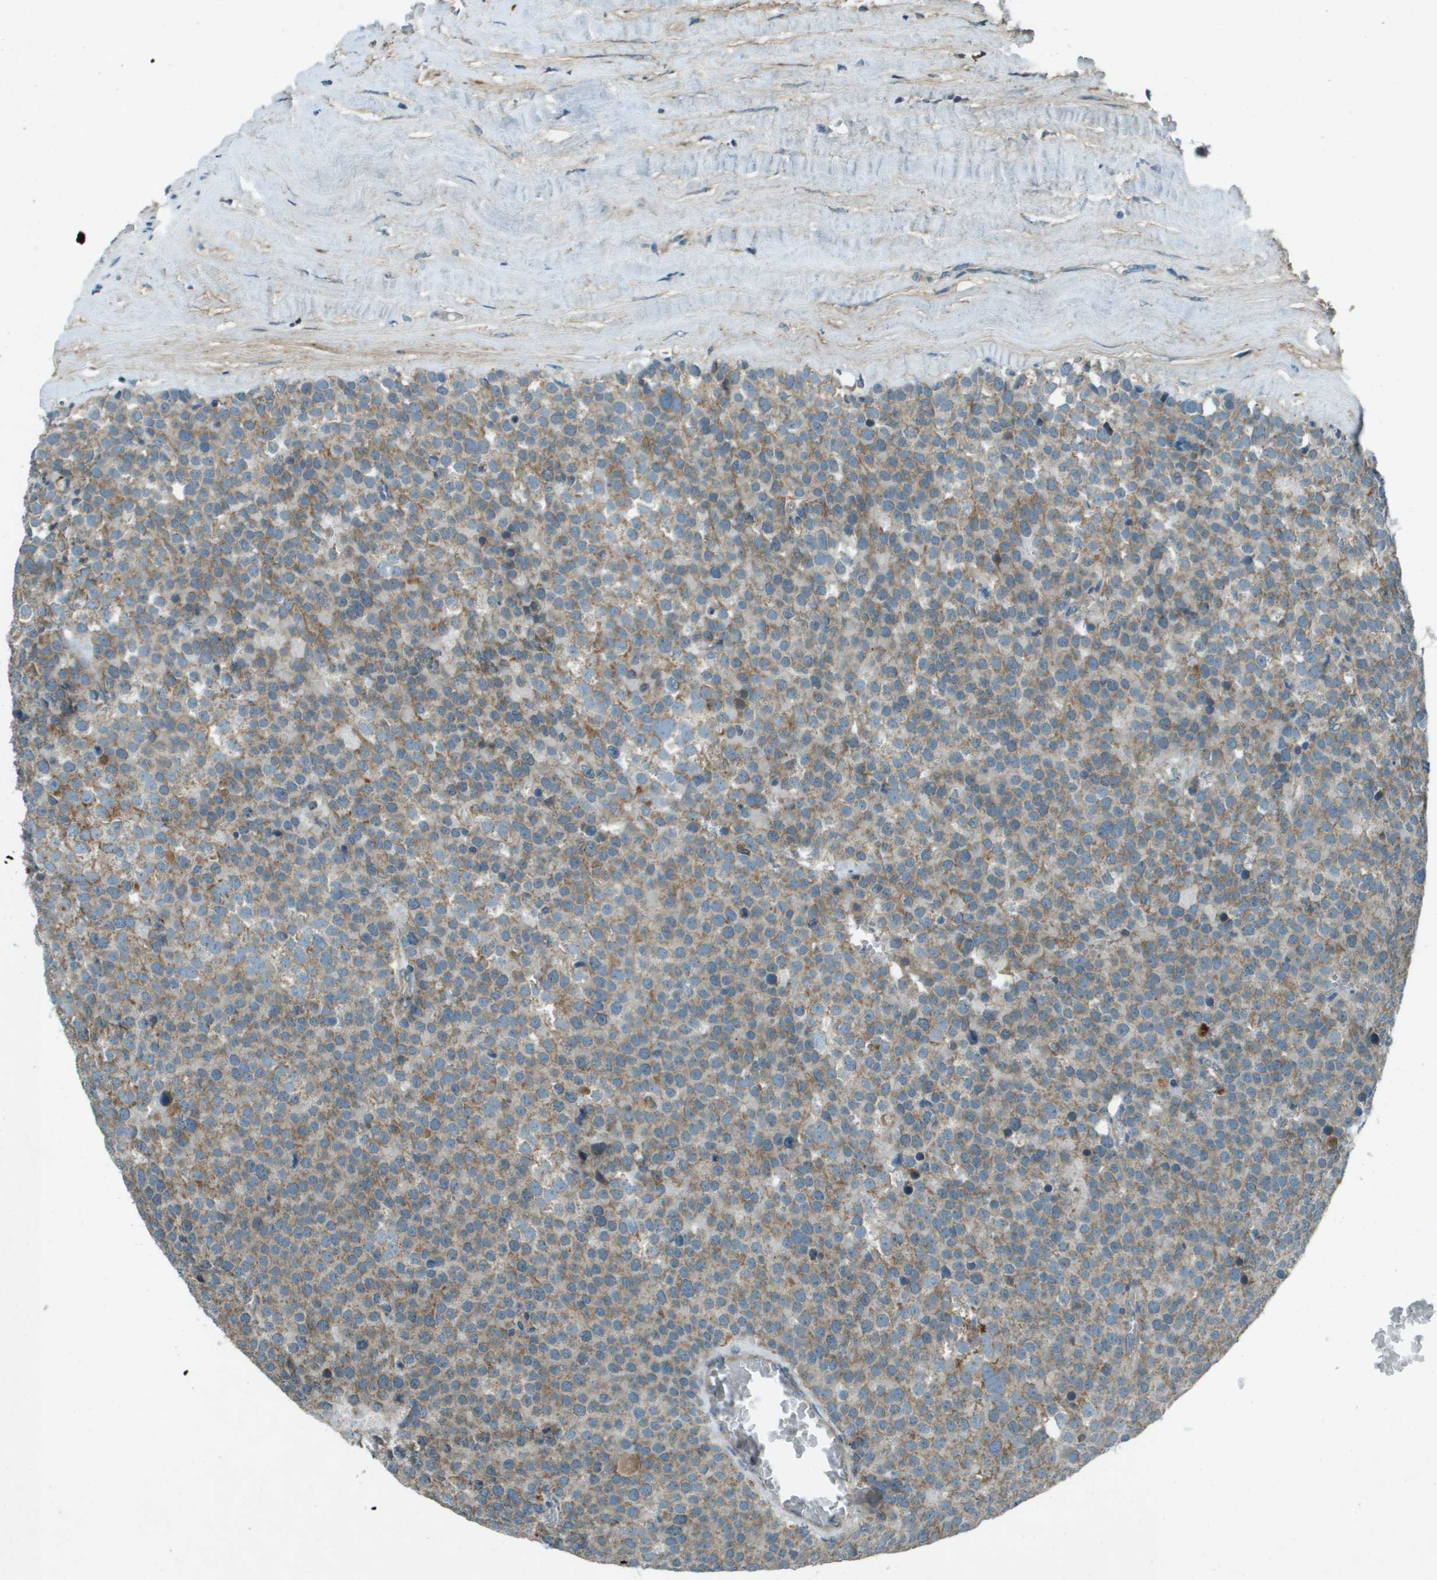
{"staining": {"intensity": "weak", "quantity": ">75%", "location": "cytoplasmic/membranous"}, "tissue": "testis cancer", "cell_type": "Tumor cells", "image_type": "cancer", "snomed": [{"axis": "morphology", "description": "Normal tissue, NOS"}, {"axis": "morphology", "description": "Seminoma, NOS"}, {"axis": "topography", "description": "Testis"}], "caption": "The image displays staining of testis seminoma, revealing weak cytoplasmic/membranous protein positivity (brown color) within tumor cells.", "gene": "MIGA1", "patient": {"sex": "male", "age": 71}}